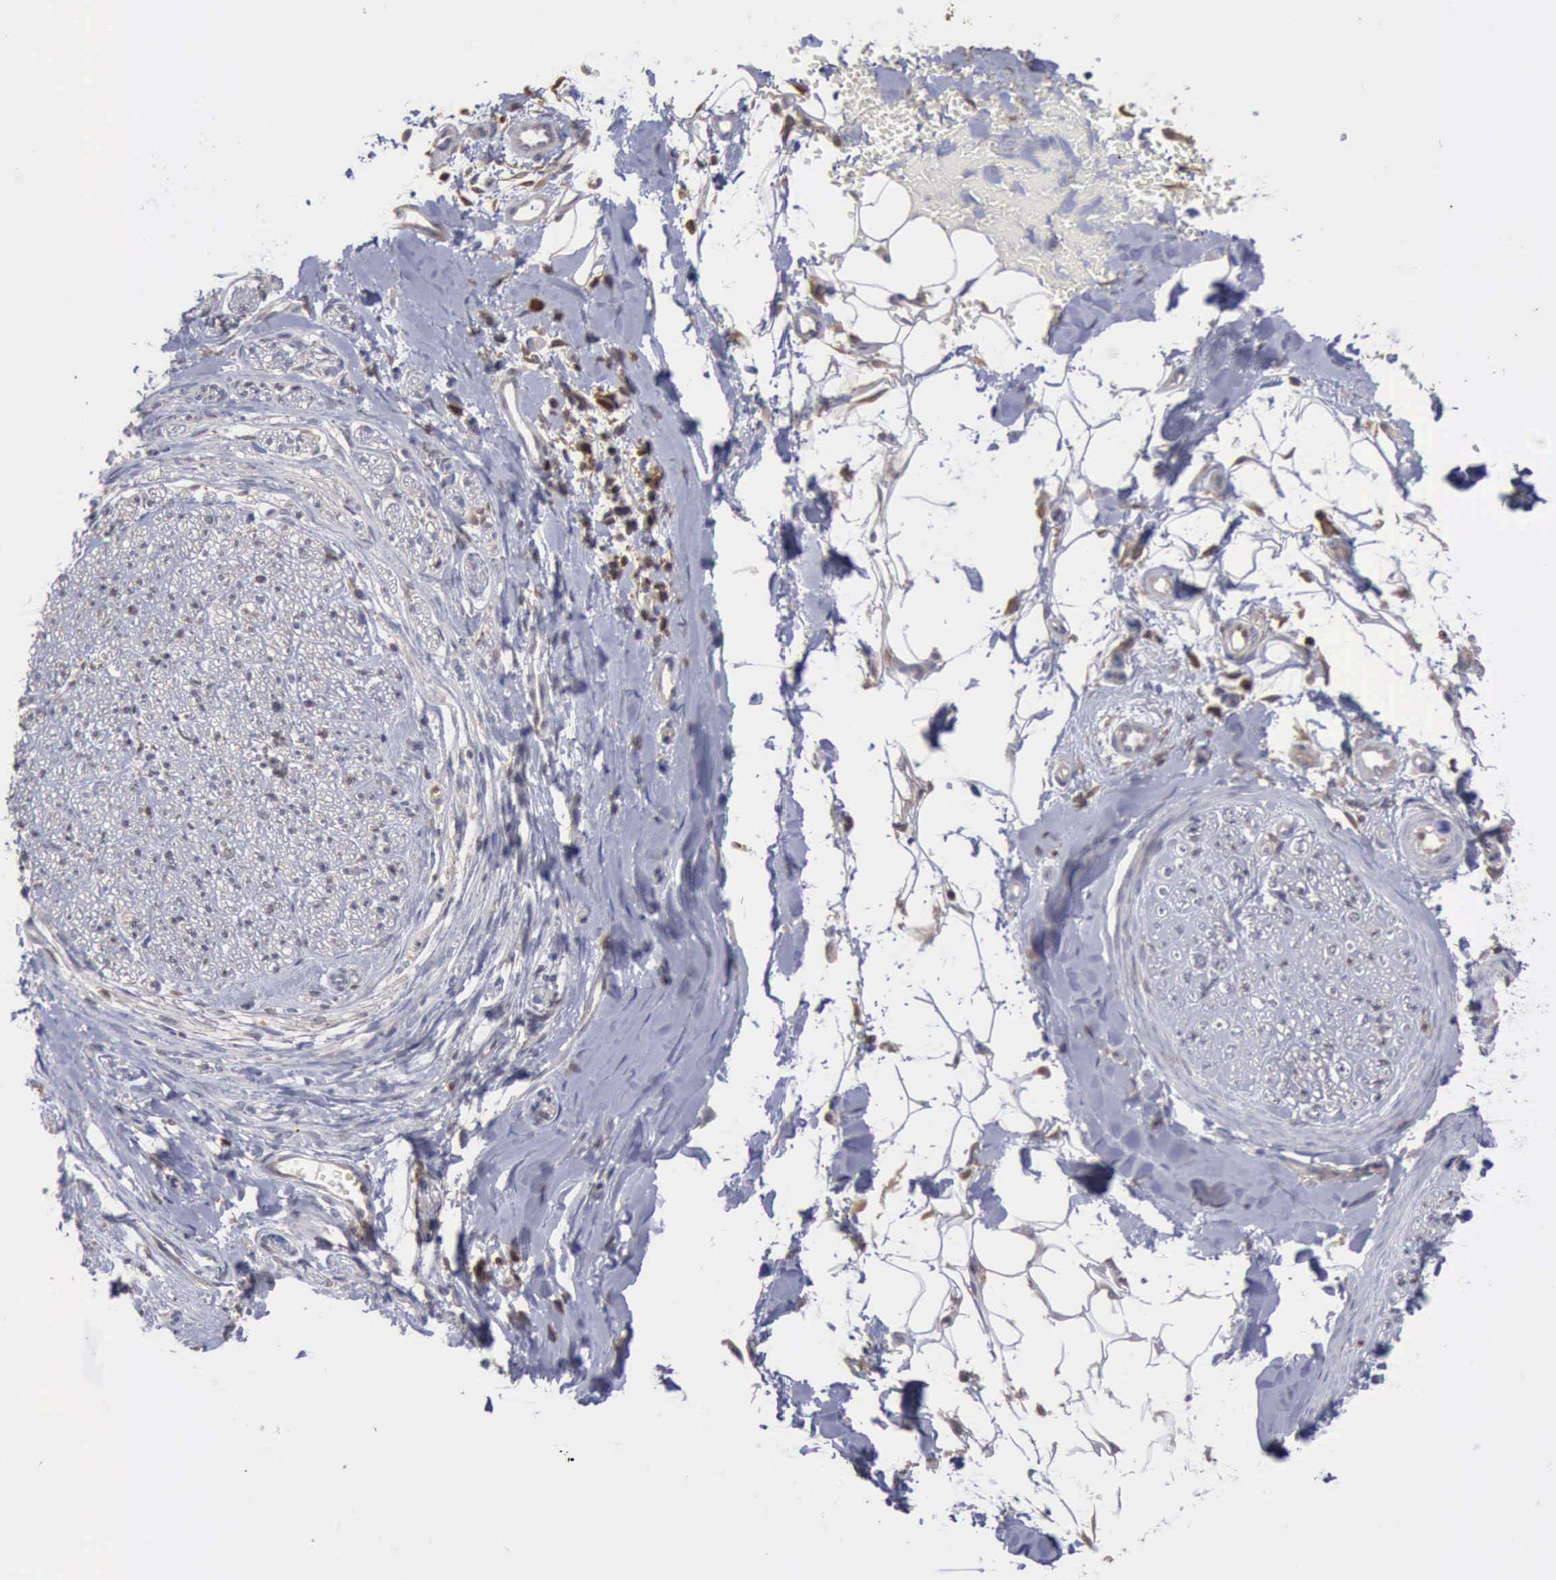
{"staining": {"intensity": "weak", "quantity": ">75%", "location": "cytoplasmic/membranous"}, "tissue": "adipose tissue", "cell_type": "Adipocytes", "image_type": "normal", "snomed": [{"axis": "morphology", "description": "Normal tissue, NOS"}, {"axis": "morphology", "description": "Squamous cell carcinoma, NOS"}, {"axis": "topography", "description": "Skin"}, {"axis": "topography", "description": "Peripheral nerve tissue"}], "caption": "Adipose tissue stained with immunohistochemistry reveals weak cytoplasmic/membranous staining in approximately >75% of adipocytes.", "gene": "STAT1", "patient": {"sex": "male", "age": 83}}